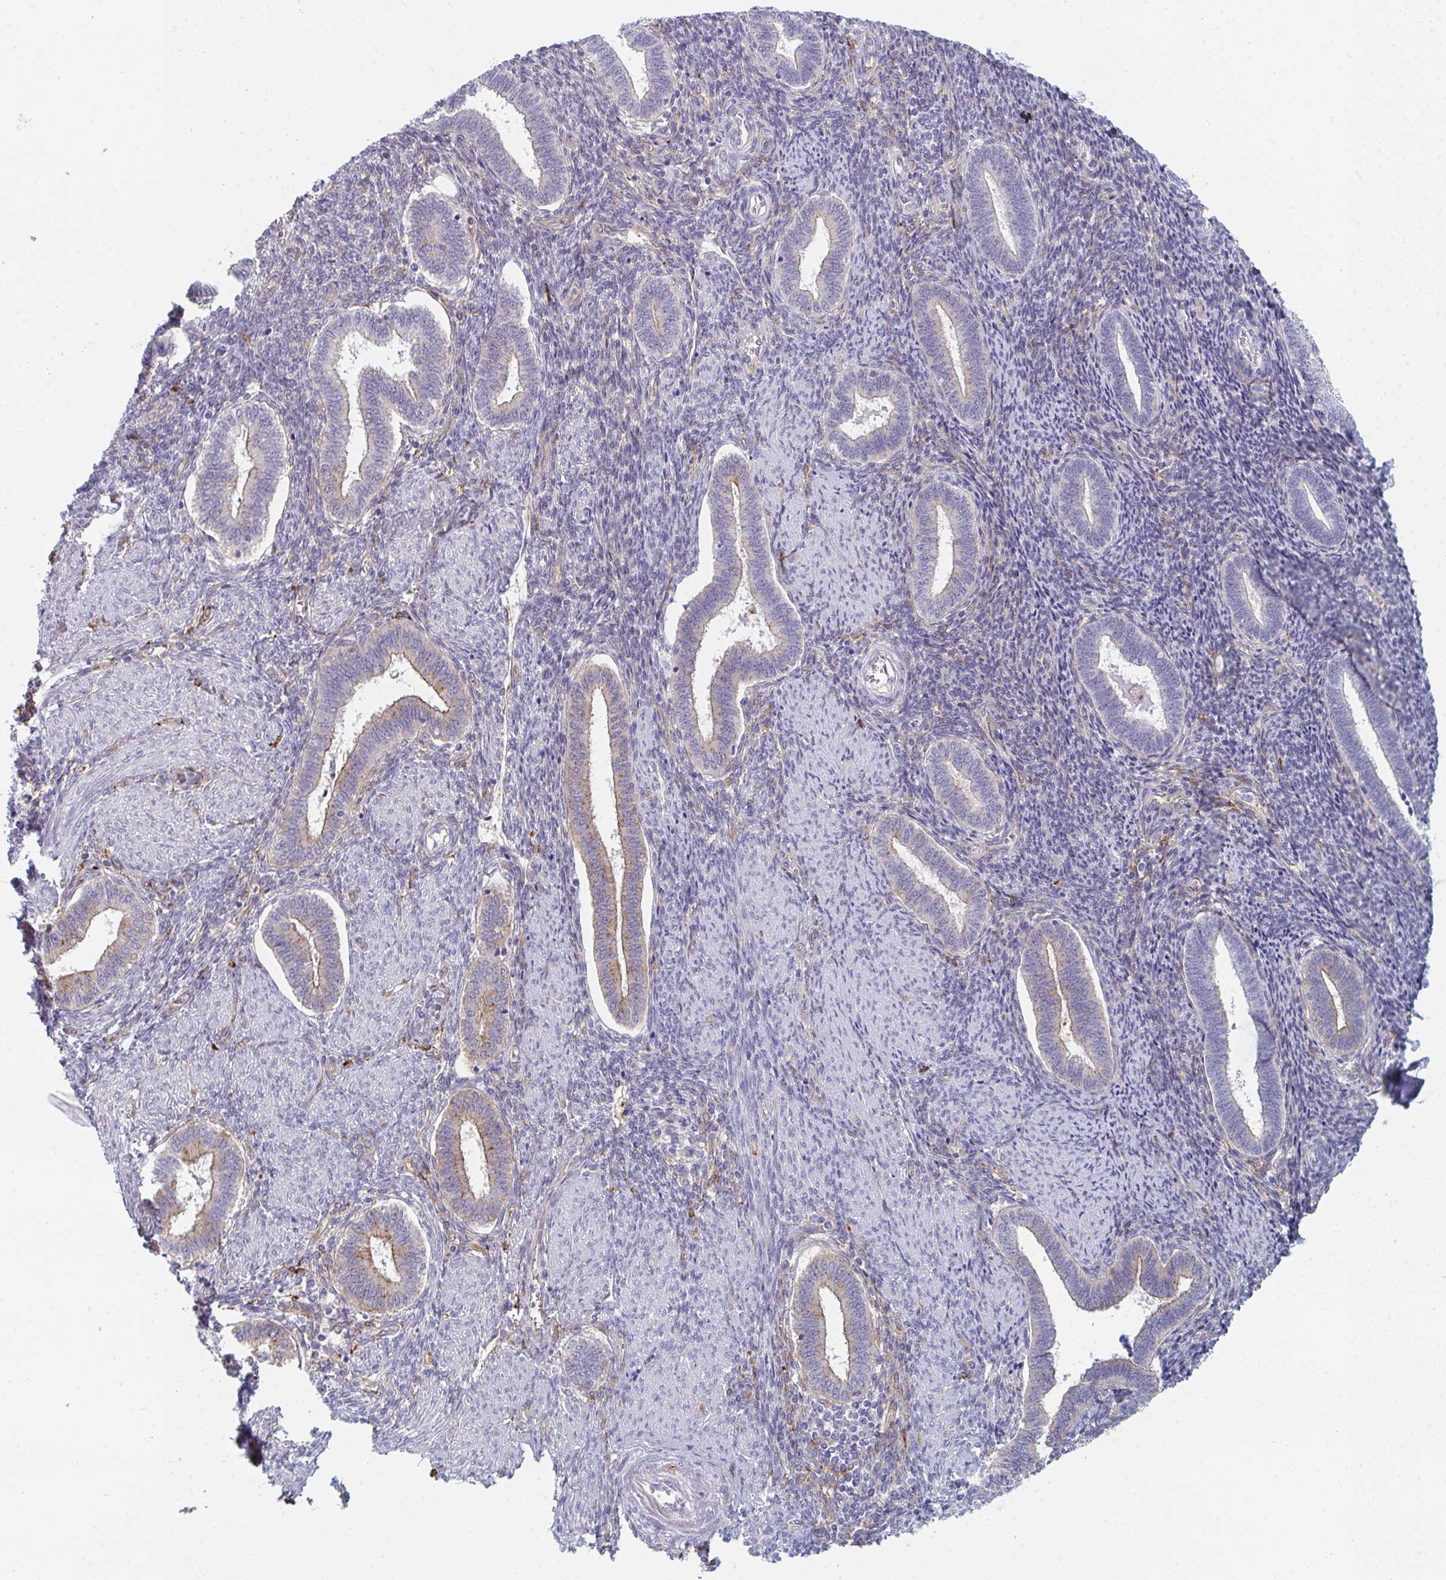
{"staining": {"intensity": "strong", "quantity": "<25%", "location": "cytoplasmic/membranous"}, "tissue": "endometrium", "cell_type": "Cells in endometrial stroma", "image_type": "normal", "snomed": [{"axis": "morphology", "description": "Normal tissue, NOS"}, {"axis": "topography", "description": "Endometrium"}], "caption": "A medium amount of strong cytoplasmic/membranous positivity is present in about <25% of cells in endometrial stroma in benign endometrium.", "gene": "DAB2", "patient": {"sex": "female", "age": 42}}